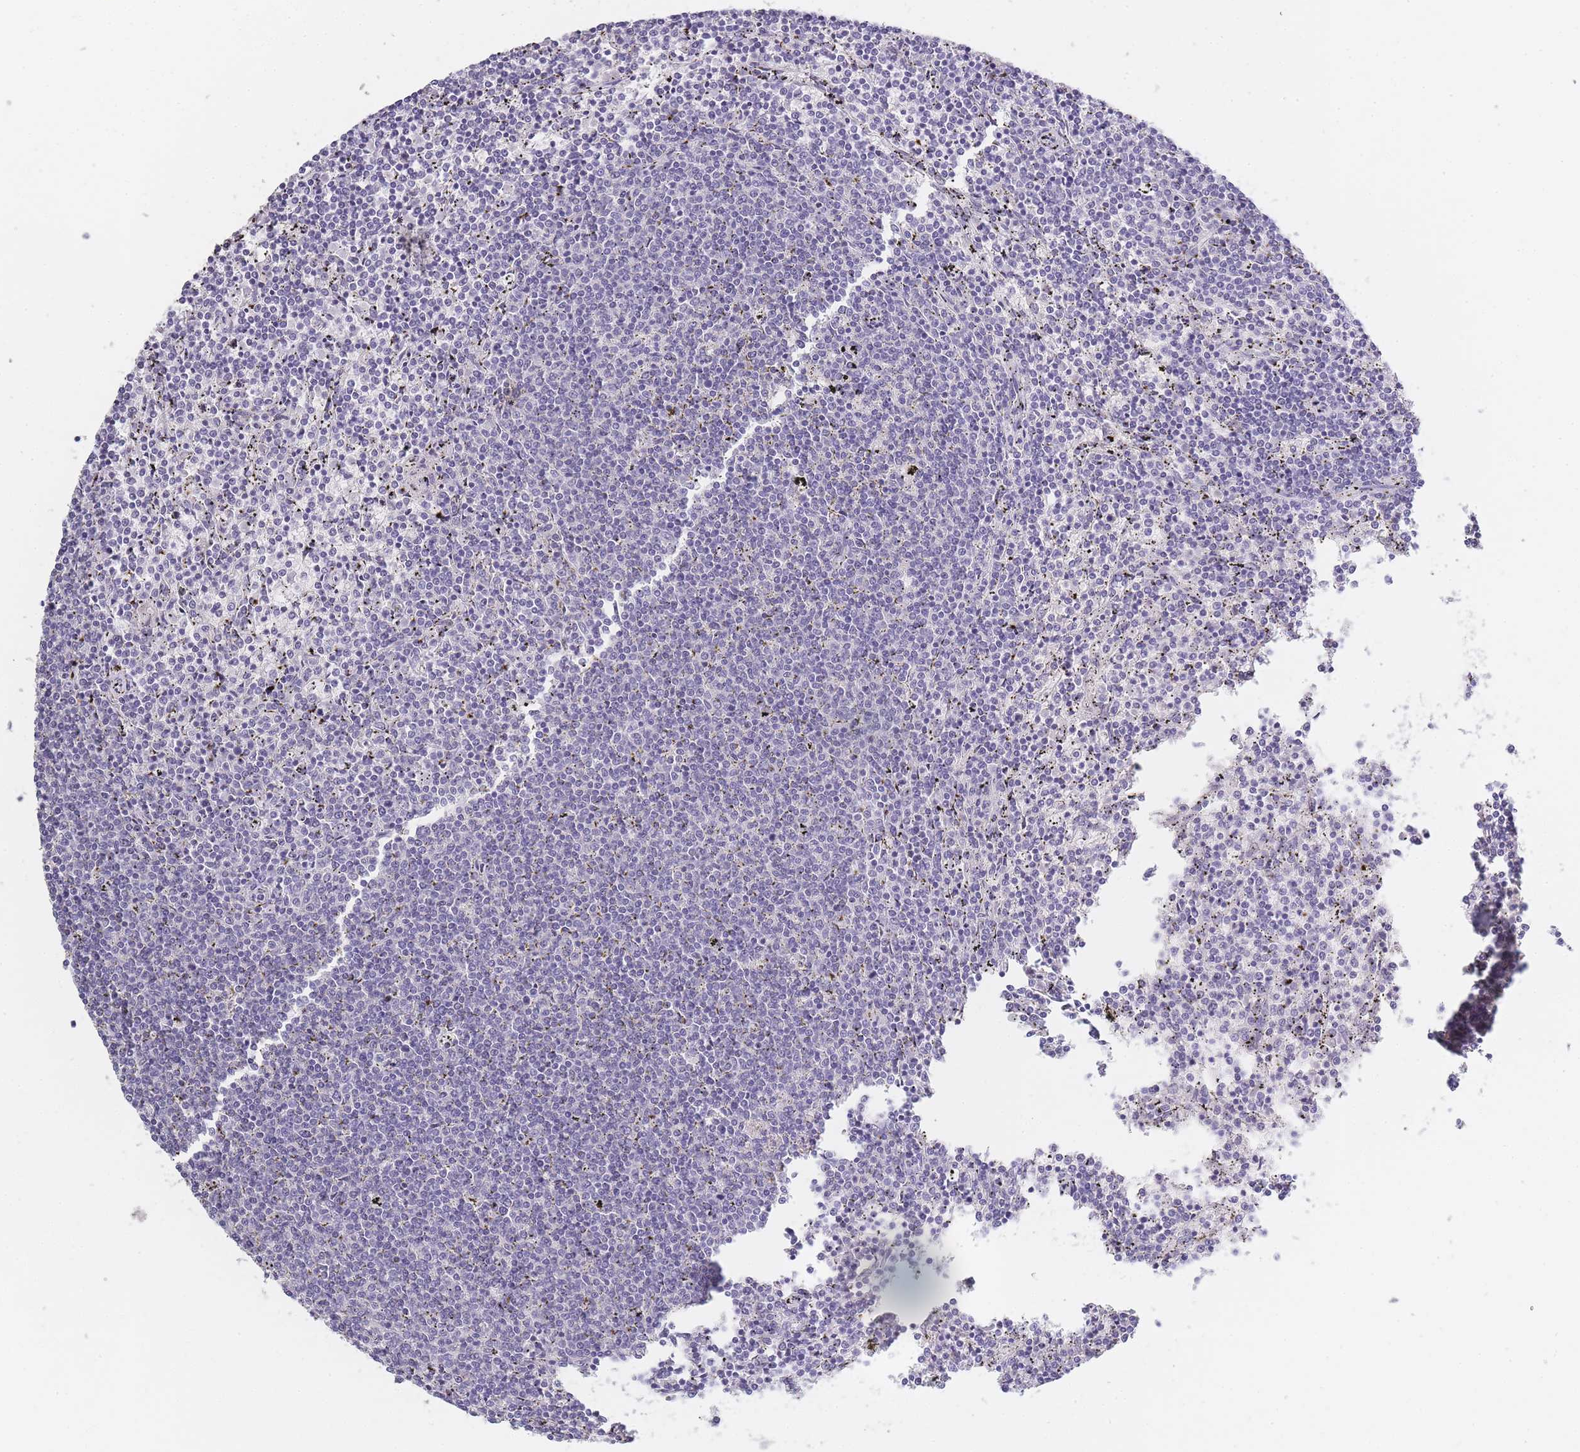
{"staining": {"intensity": "negative", "quantity": "none", "location": "none"}, "tissue": "lymphoma", "cell_type": "Tumor cells", "image_type": "cancer", "snomed": [{"axis": "morphology", "description": "Malignant lymphoma, non-Hodgkin's type, Low grade"}, {"axis": "topography", "description": "Spleen"}], "caption": "Protein analysis of low-grade malignant lymphoma, non-Hodgkin's type reveals no significant expression in tumor cells.", "gene": "INS", "patient": {"sex": "female", "age": 50}}